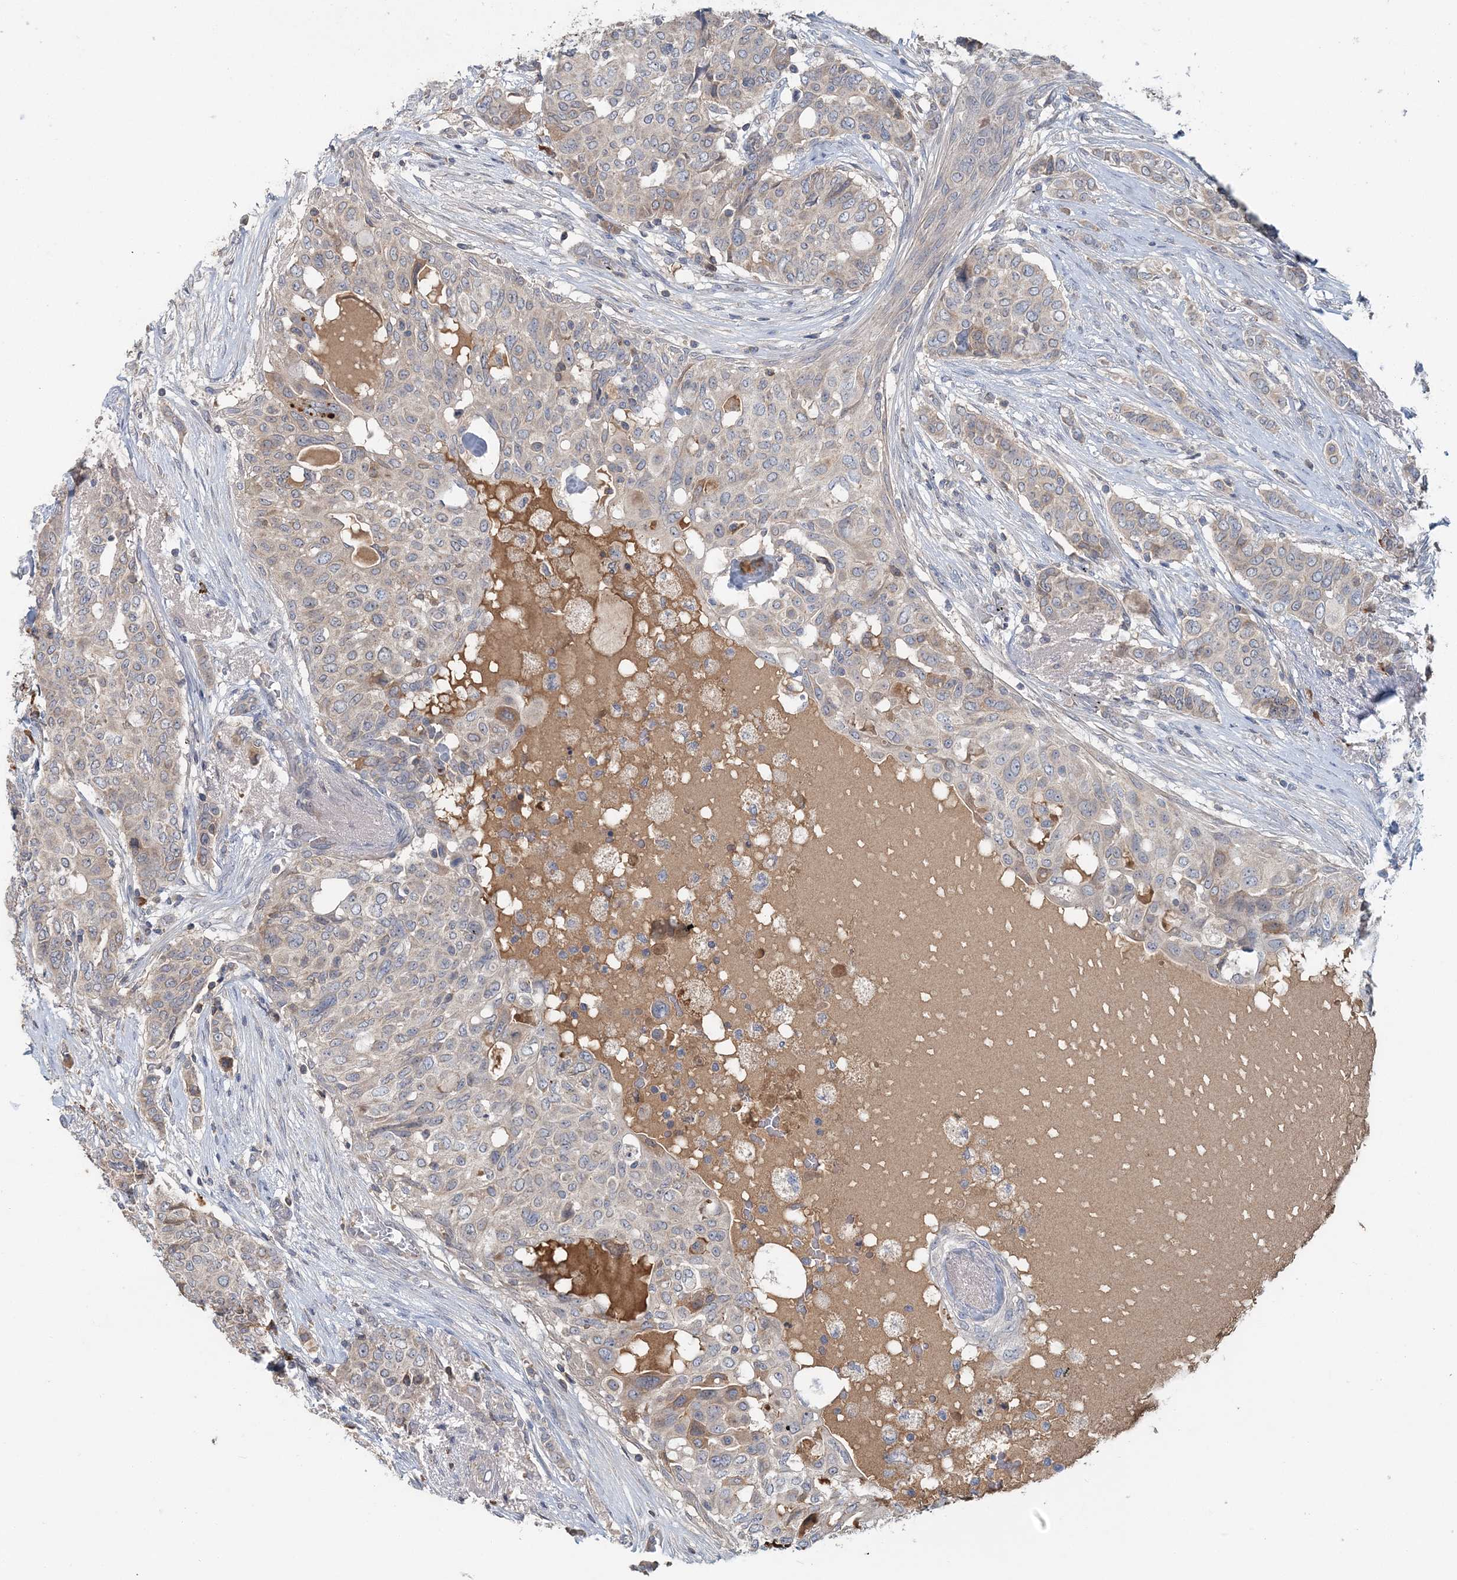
{"staining": {"intensity": "weak", "quantity": "25%-75%", "location": "cytoplasmic/membranous"}, "tissue": "breast cancer", "cell_type": "Tumor cells", "image_type": "cancer", "snomed": [{"axis": "morphology", "description": "Lobular carcinoma"}, {"axis": "topography", "description": "Breast"}], "caption": "Protein expression by immunohistochemistry demonstrates weak cytoplasmic/membranous expression in about 25%-75% of tumor cells in breast cancer. Immunohistochemistry (ihc) stains the protein of interest in brown and the nuclei are stained blue.", "gene": "RNF25", "patient": {"sex": "female", "age": 51}}